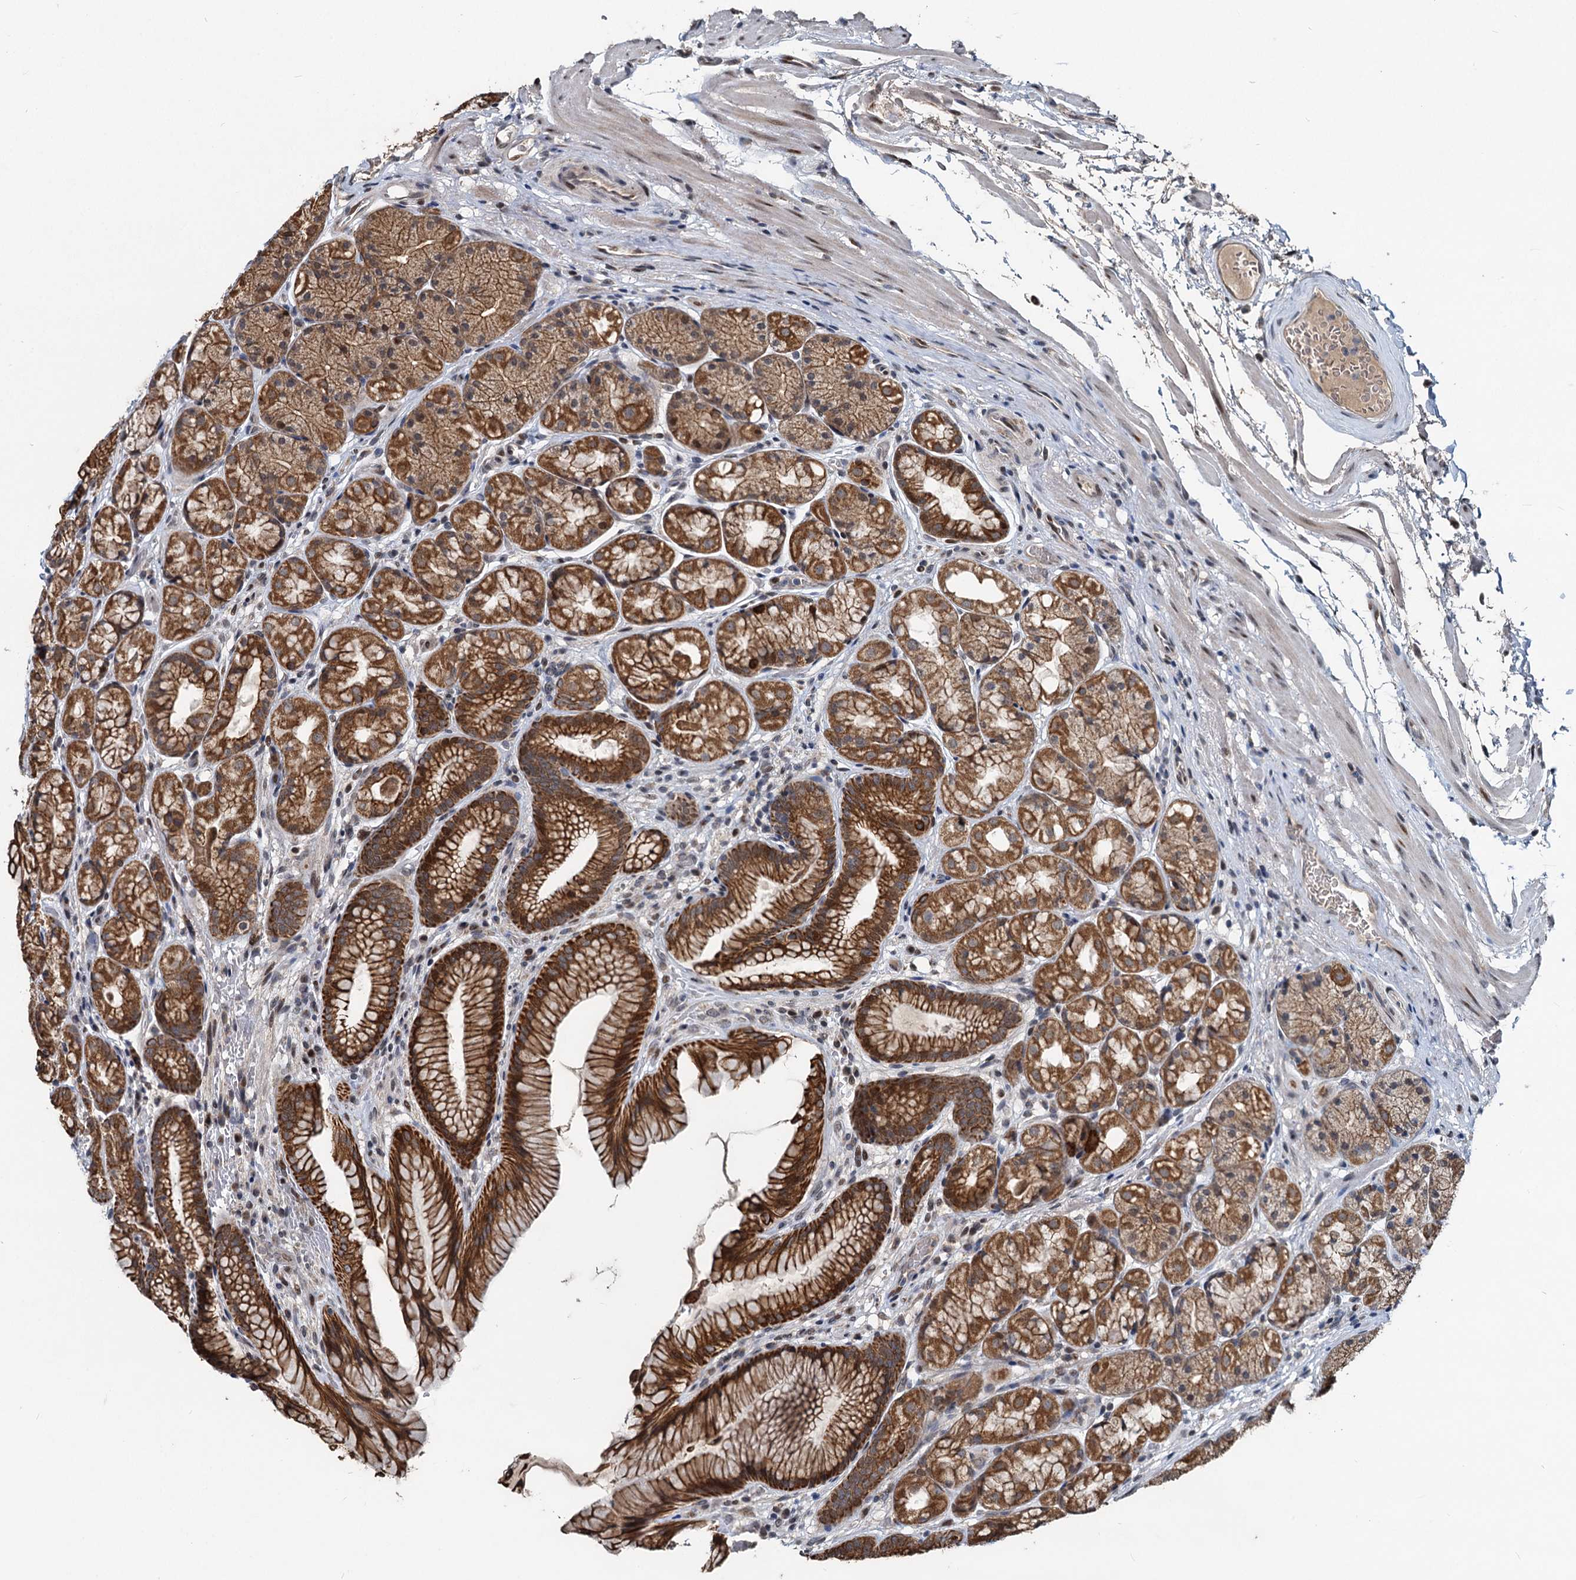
{"staining": {"intensity": "strong", "quantity": ">75%", "location": "cytoplasmic/membranous,nuclear"}, "tissue": "stomach", "cell_type": "Glandular cells", "image_type": "normal", "snomed": [{"axis": "morphology", "description": "Normal tissue, NOS"}, {"axis": "topography", "description": "Stomach"}], "caption": "Immunohistochemistry (DAB (3,3'-diaminobenzidine)) staining of benign stomach reveals strong cytoplasmic/membranous,nuclear protein staining in approximately >75% of glandular cells. Immunohistochemistry (ihc) stains the protein of interest in brown and the nuclei are stained blue.", "gene": "RITA1", "patient": {"sex": "male", "age": 63}}